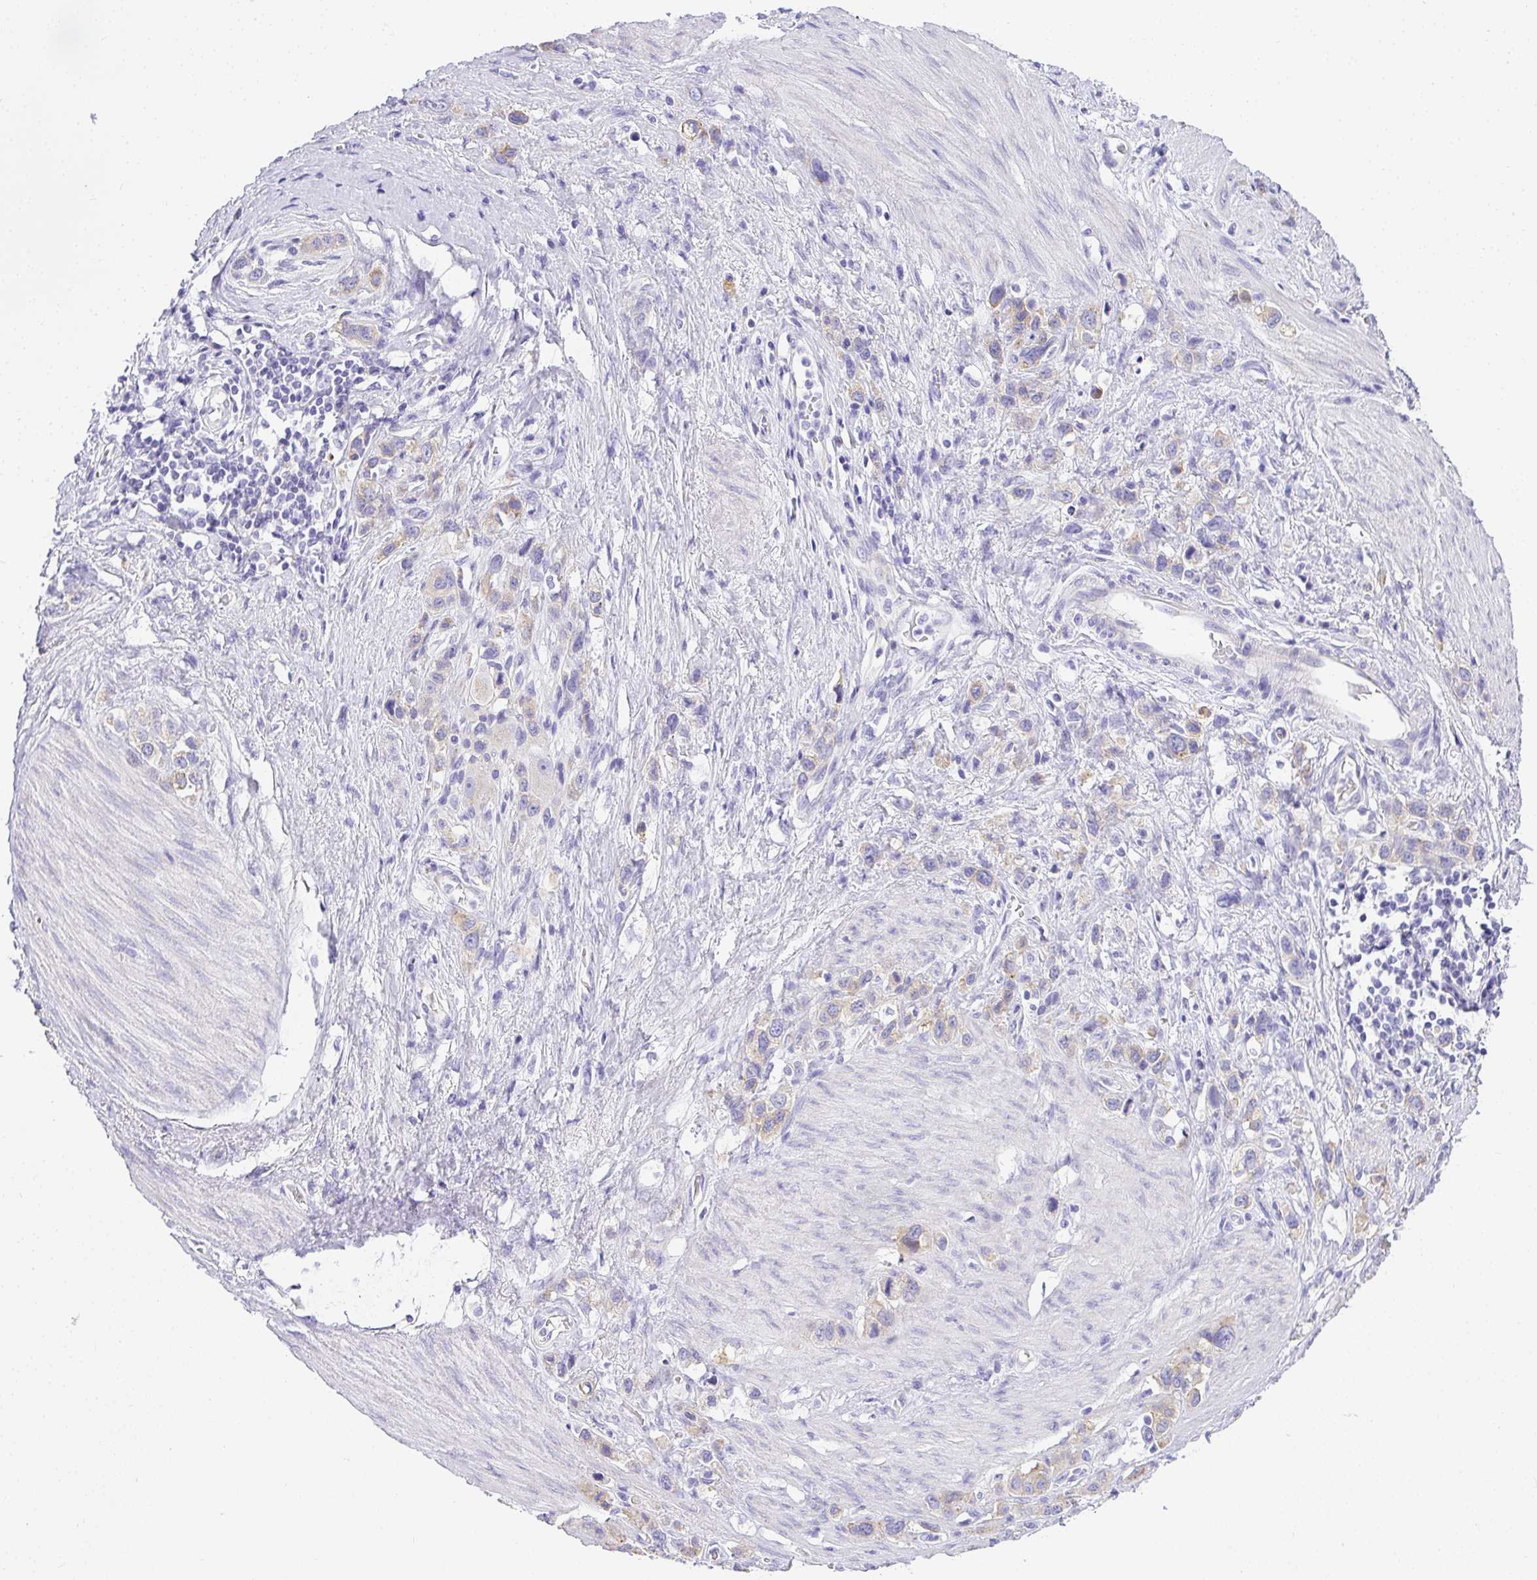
{"staining": {"intensity": "negative", "quantity": "none", "location": "none"}, "tissue": "stomach cancer", "cell_type": "Tumor cells", "image_type": "cancer", "snomed": [{"axis": "morphology", "description": "Adenocarcinoma, NOS"}, {"axis": "topography", "description": "Stomach"}], "caption": "Immunohistochemistry micrograph of neoplastic tissue: stomach cancer stained with DAB shows no significant protein positivity in tumor cells.", "gene": "PLPPR3", "patient": {"sex": "female", "age": 65}}